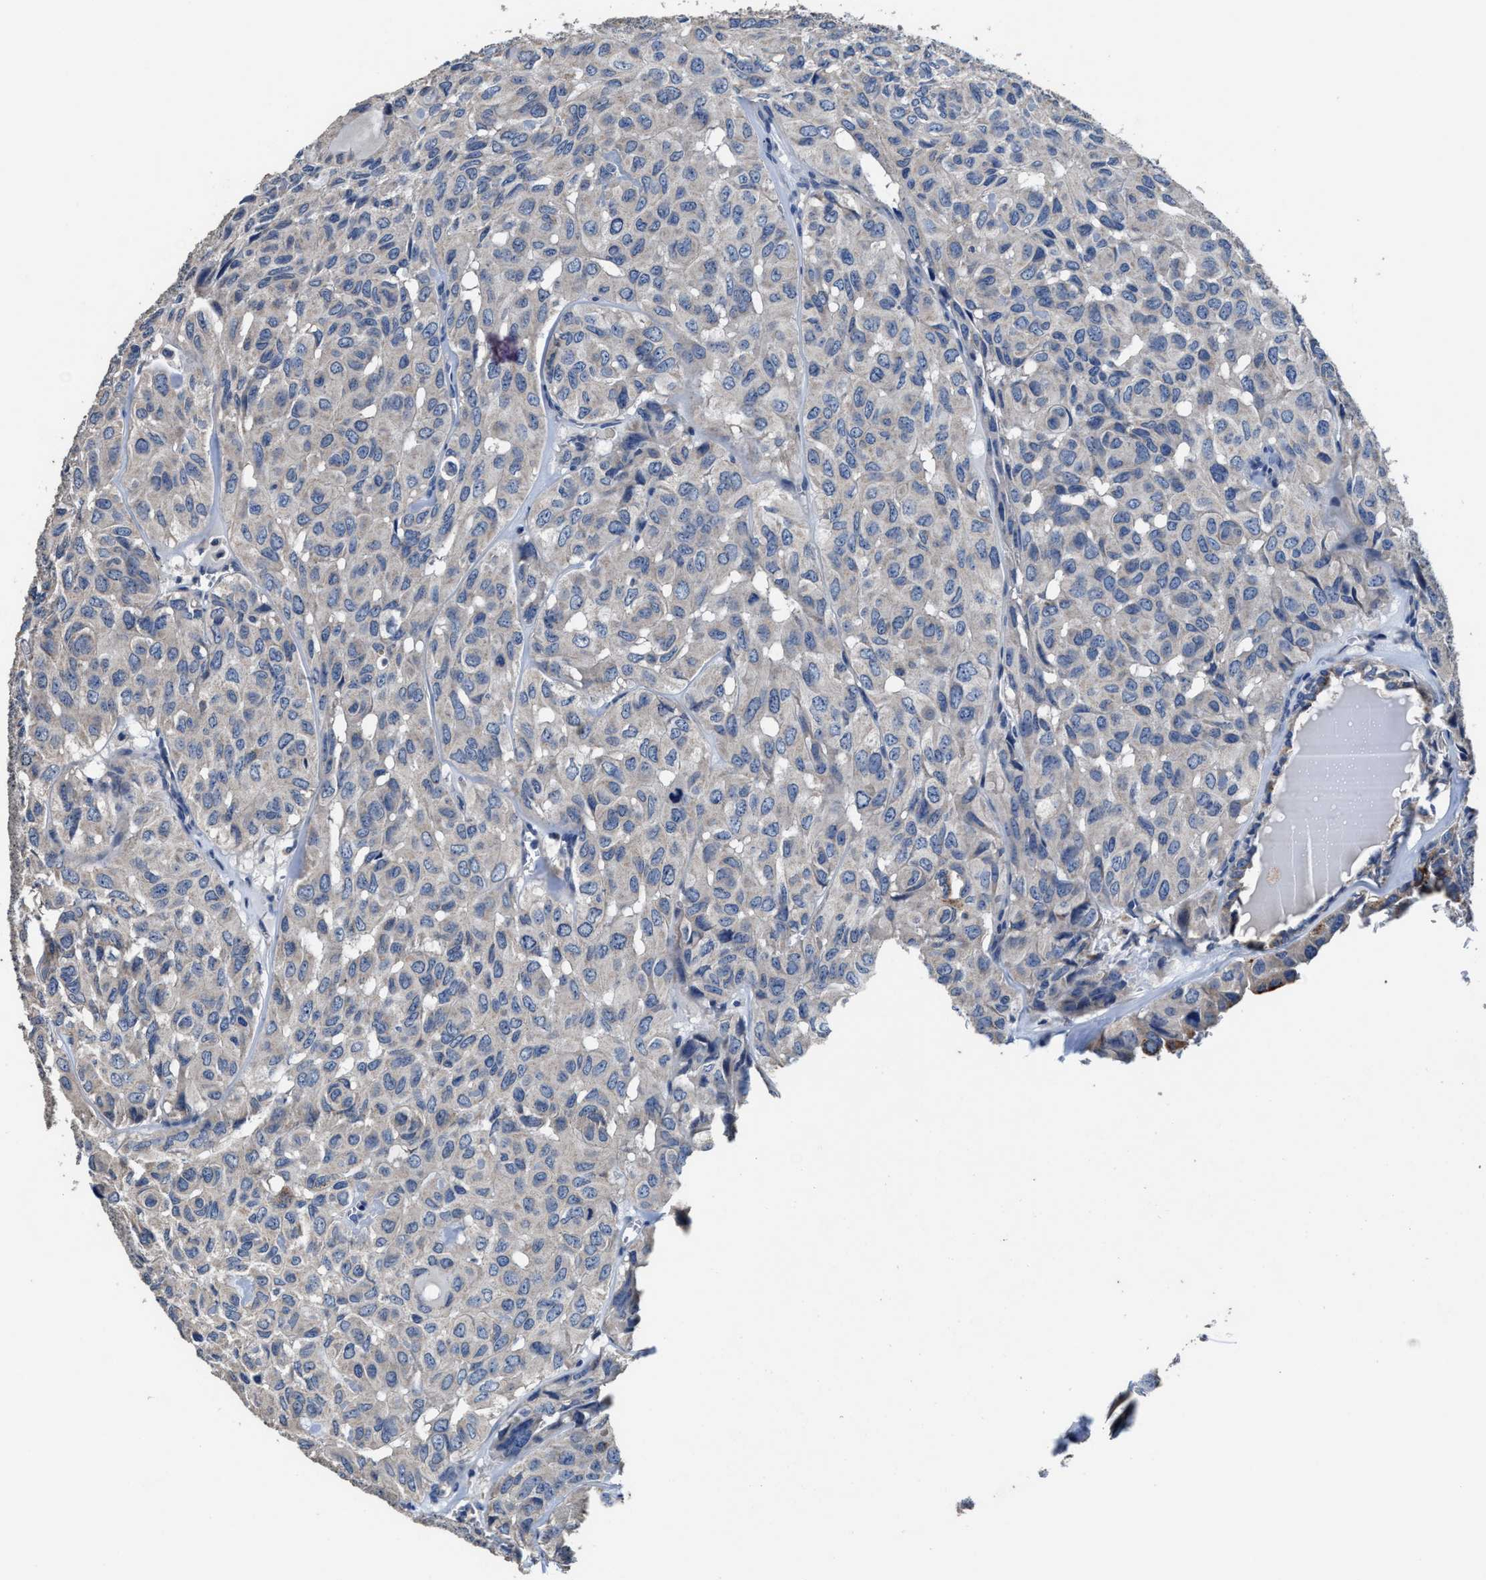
{"staining": {"intensity": "negative", "quantity": "none", "location": "none"}, "tissue": "head and neck cancer", "cell_type": "Tumor cells", "image_type": "cancer", "snomed": [{"axis": "morphology", "description": "Adenocarcinoma, NOS"}, {"axis": "topography", "description": "Salivary gland, NOS"}, {"axis": "topography", "description": "Head-Neck"}], "caption": "Photomicrograph shows no significant protein staining in tumor cells of head and neck adenocarcinoma. (DAB IHC with hematoxylin counter stain).", "gene": "UBR4", "patient": {"sex": "female", "age": 76}}